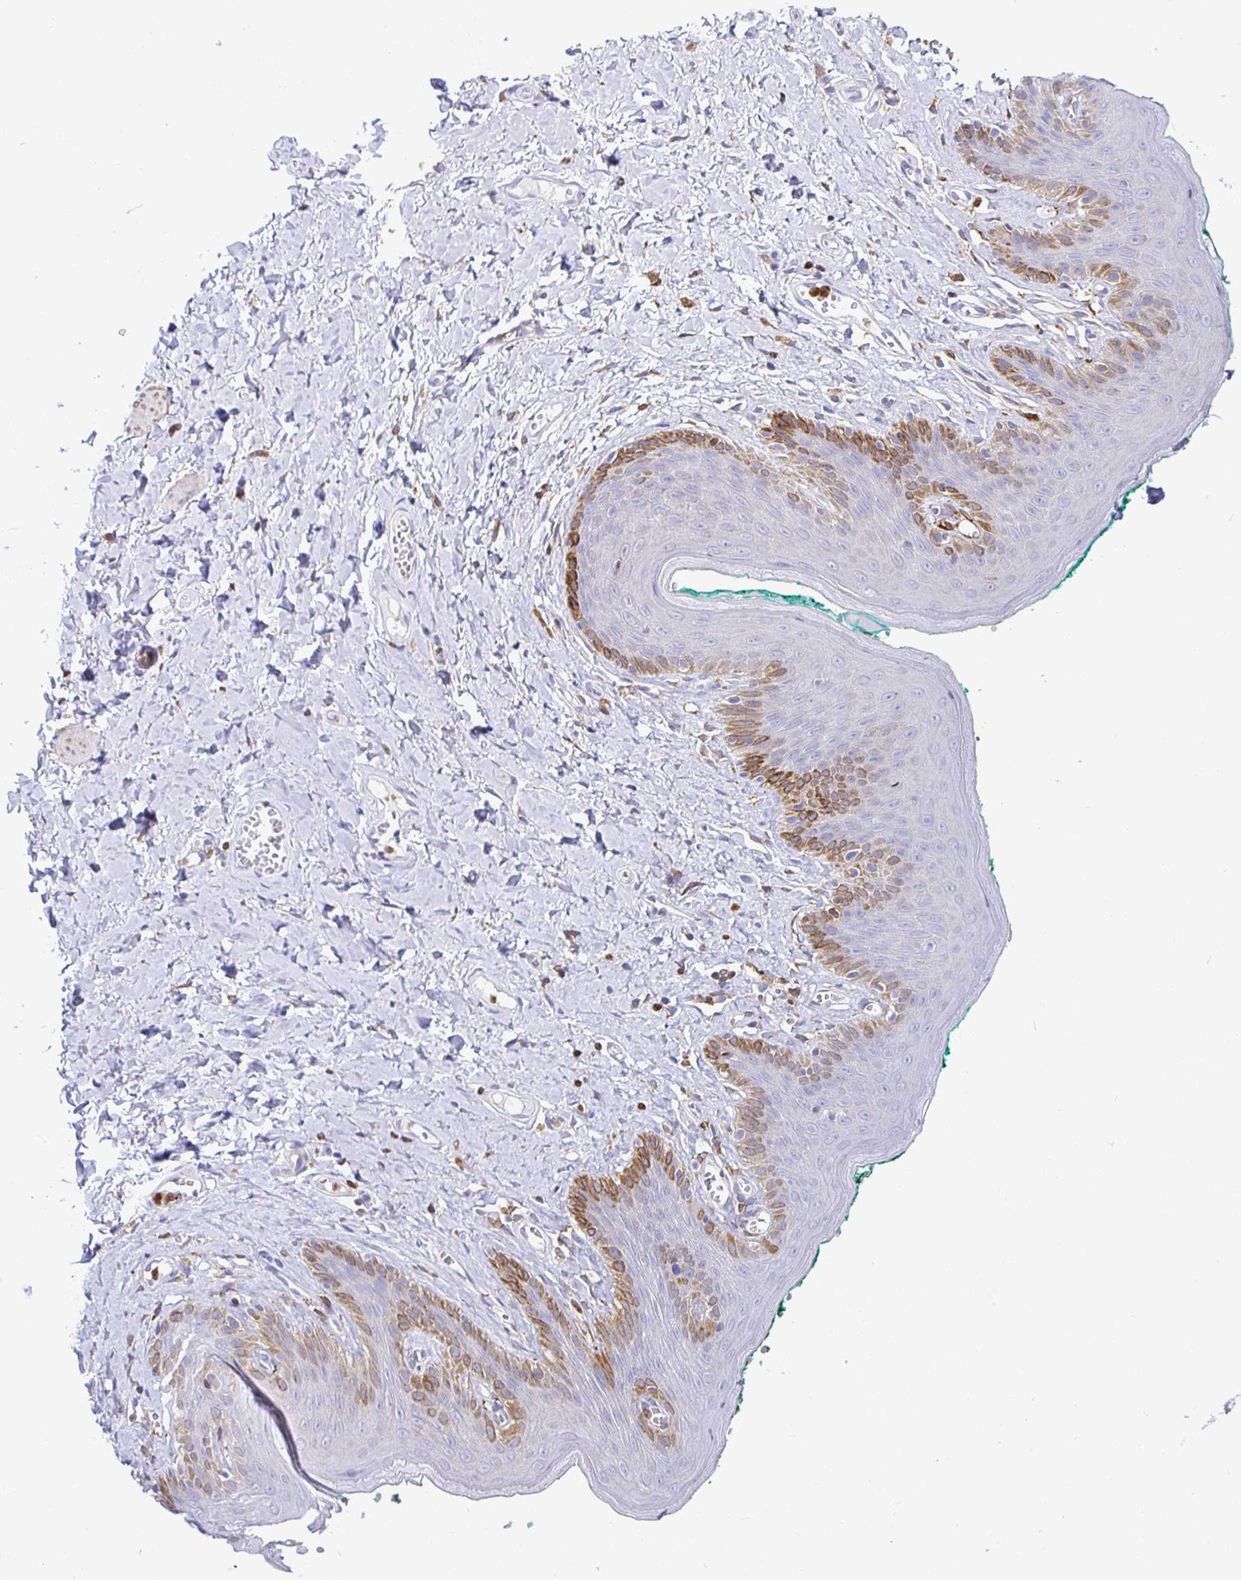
{"staining": {"intensity": "moderate", "quantity": "<25%", "location": "cytoplasmic/membranous"}, "tissue": "skin", "cell_type": "Epidermal cells", "image_type": "normal", "snomed": [{"axis": "morphology", "description": "Normal tissue, NOS"}, {"axis": "topography", "description": "Vulva"}, {"axis": "topography", "description": "Peripheral nerve tissue"}], "caption": "Immunohistochemical staining of benign human skin exhibits low levels of moderate cytoplasmic/membranous expression in about <25% of epidermal cells.", "gene": "TP53I11", "patient": {"sex": "female", "age": 66}}